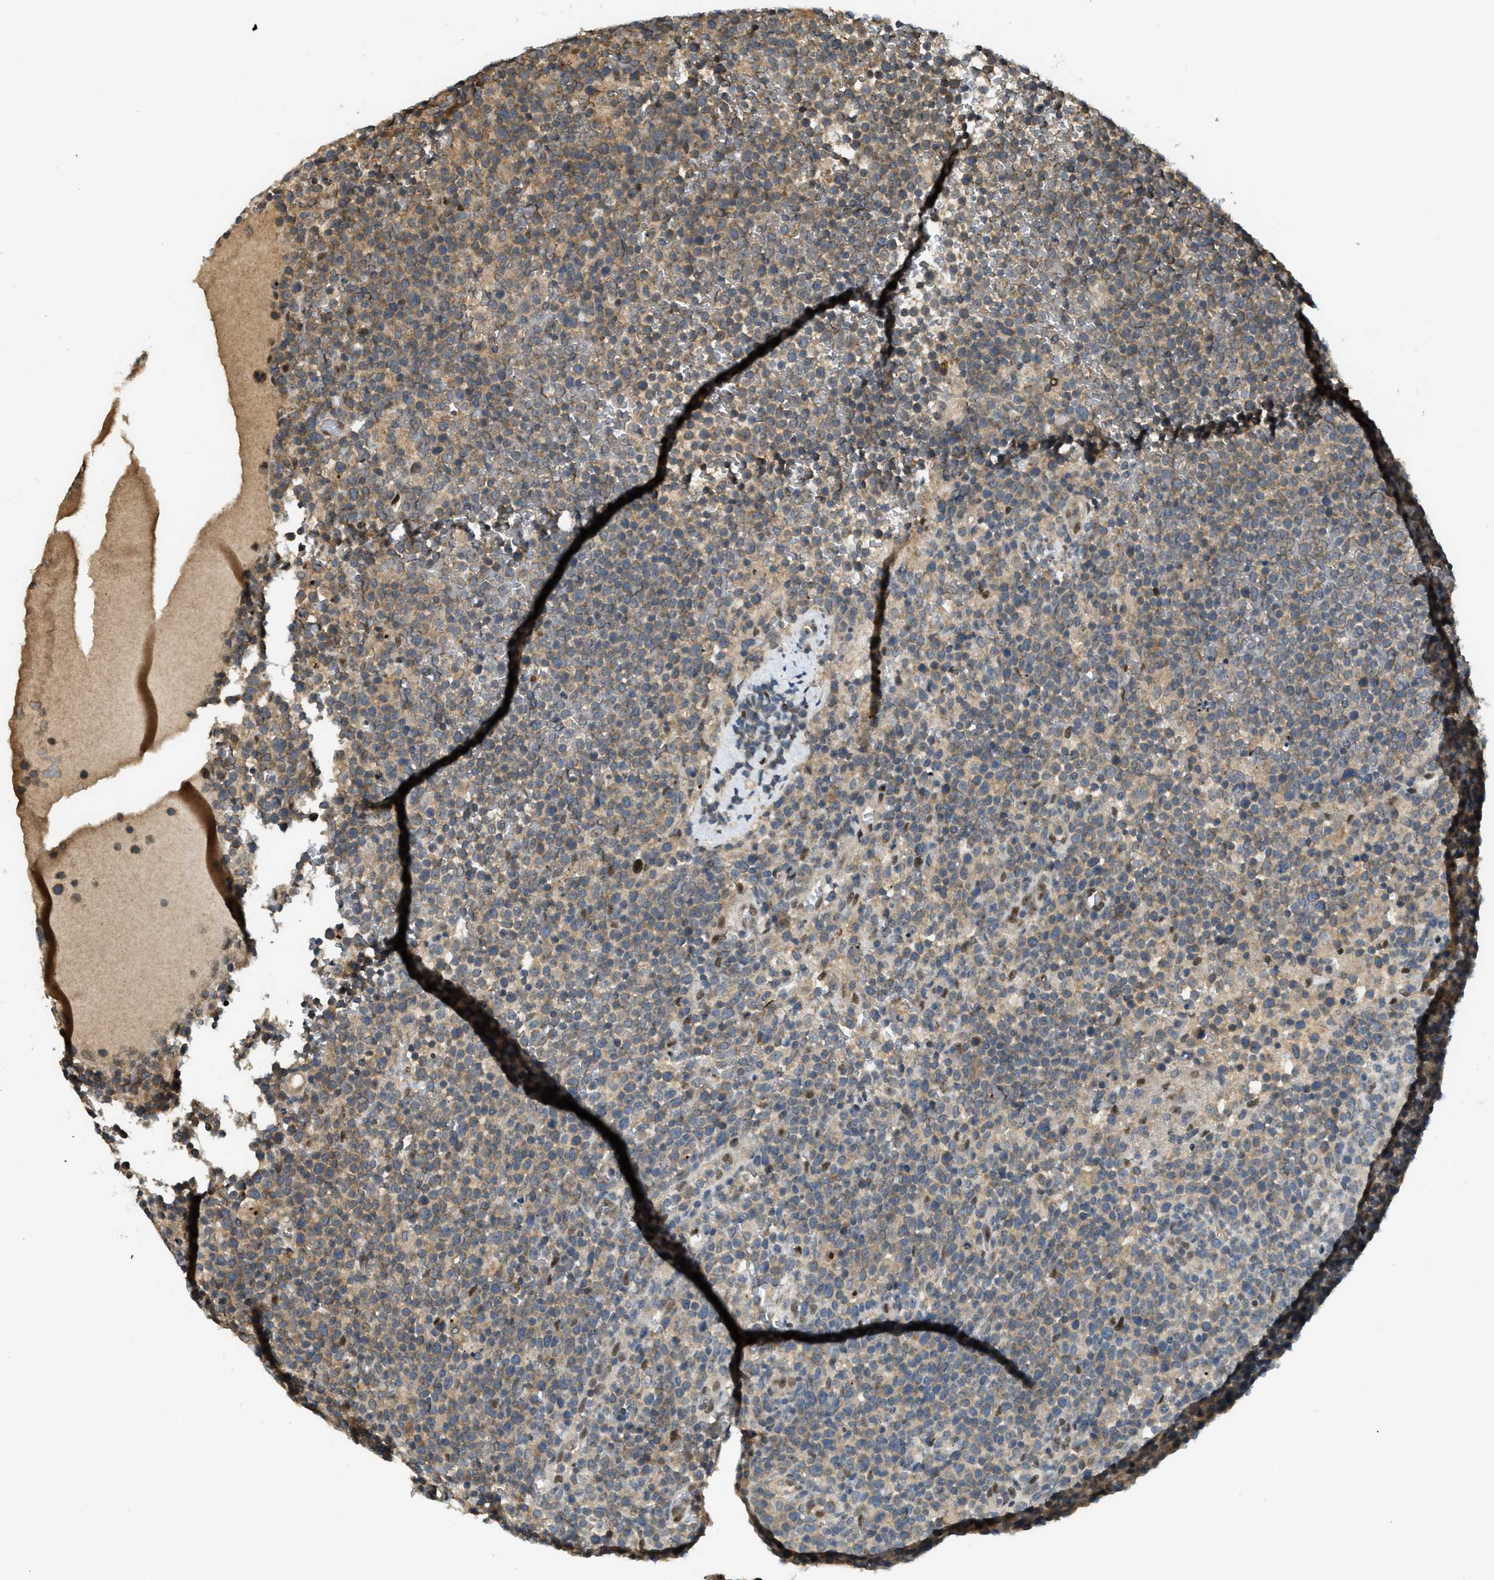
{"staining": {"intensity": "weak", "quantity": ">75%", "location": "cytoplasmic/membranous"}, "tissue": "lymphoma", "cell_type": "Tumor cells", "image_type": "cancer", "snomed": [{"axis": "morphology", "description": "Malignant lymphoma, non-Hodgkin's type, High grade"}, {"axis": "topography", "description": "Lymph node"}], "caption": "A low amount of weak cytoplasmic/membranous staining is present in about >75% of tumor cells in malignant lymphoma, non-Hodgkin's type (high-grade) tissue.", "gene": "TRAPPC14", "patient": {"sex": "male", "age": 61}}